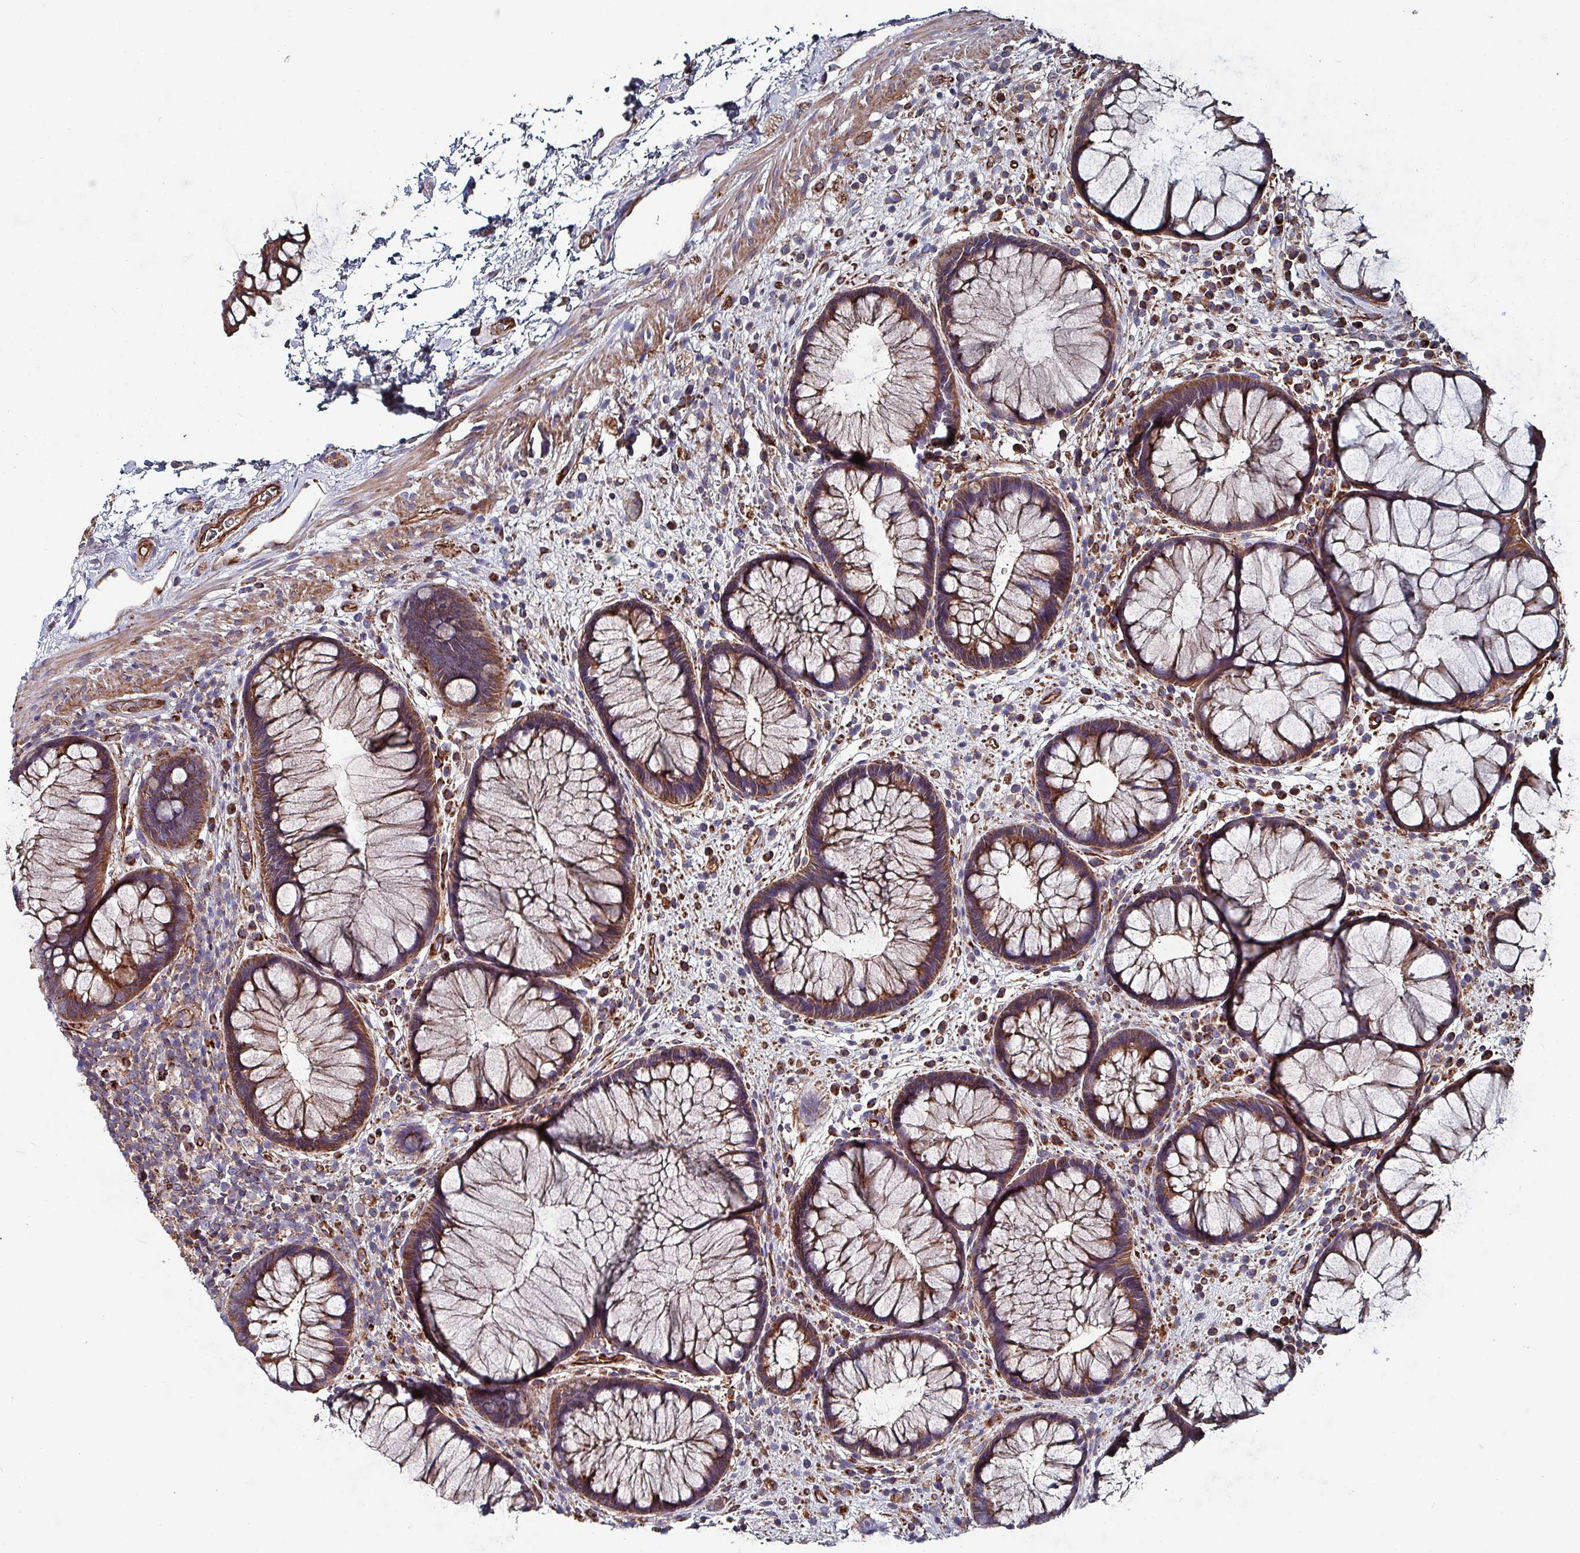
{"staining": {"intensity": "moderate", "quantity": ">75%", "location": "cytoplasmic/membranous"}, "tissue": "rectum", "cell_type": "Glandular cells", "image_type": "normal", "snomed": [{"axis": "morphology", "description": "Normal tissue, NOS"}, {"axis": "topography", "description": "Rectum"}], "caption": "Rectum stained with DAB (3,3'-diaminobenzidine) immunohistochemistry (IHC) displays medium levels of moderate cytoplasmic/membranous positivity in approximately >75% of glandular cells. The staining was performed using DAB, with brown indicating positive protein expression. Nuclei are stained blue with hematoxylin.", "gene": "ANO10", "patient": {"sex": "male", "age": 51}}